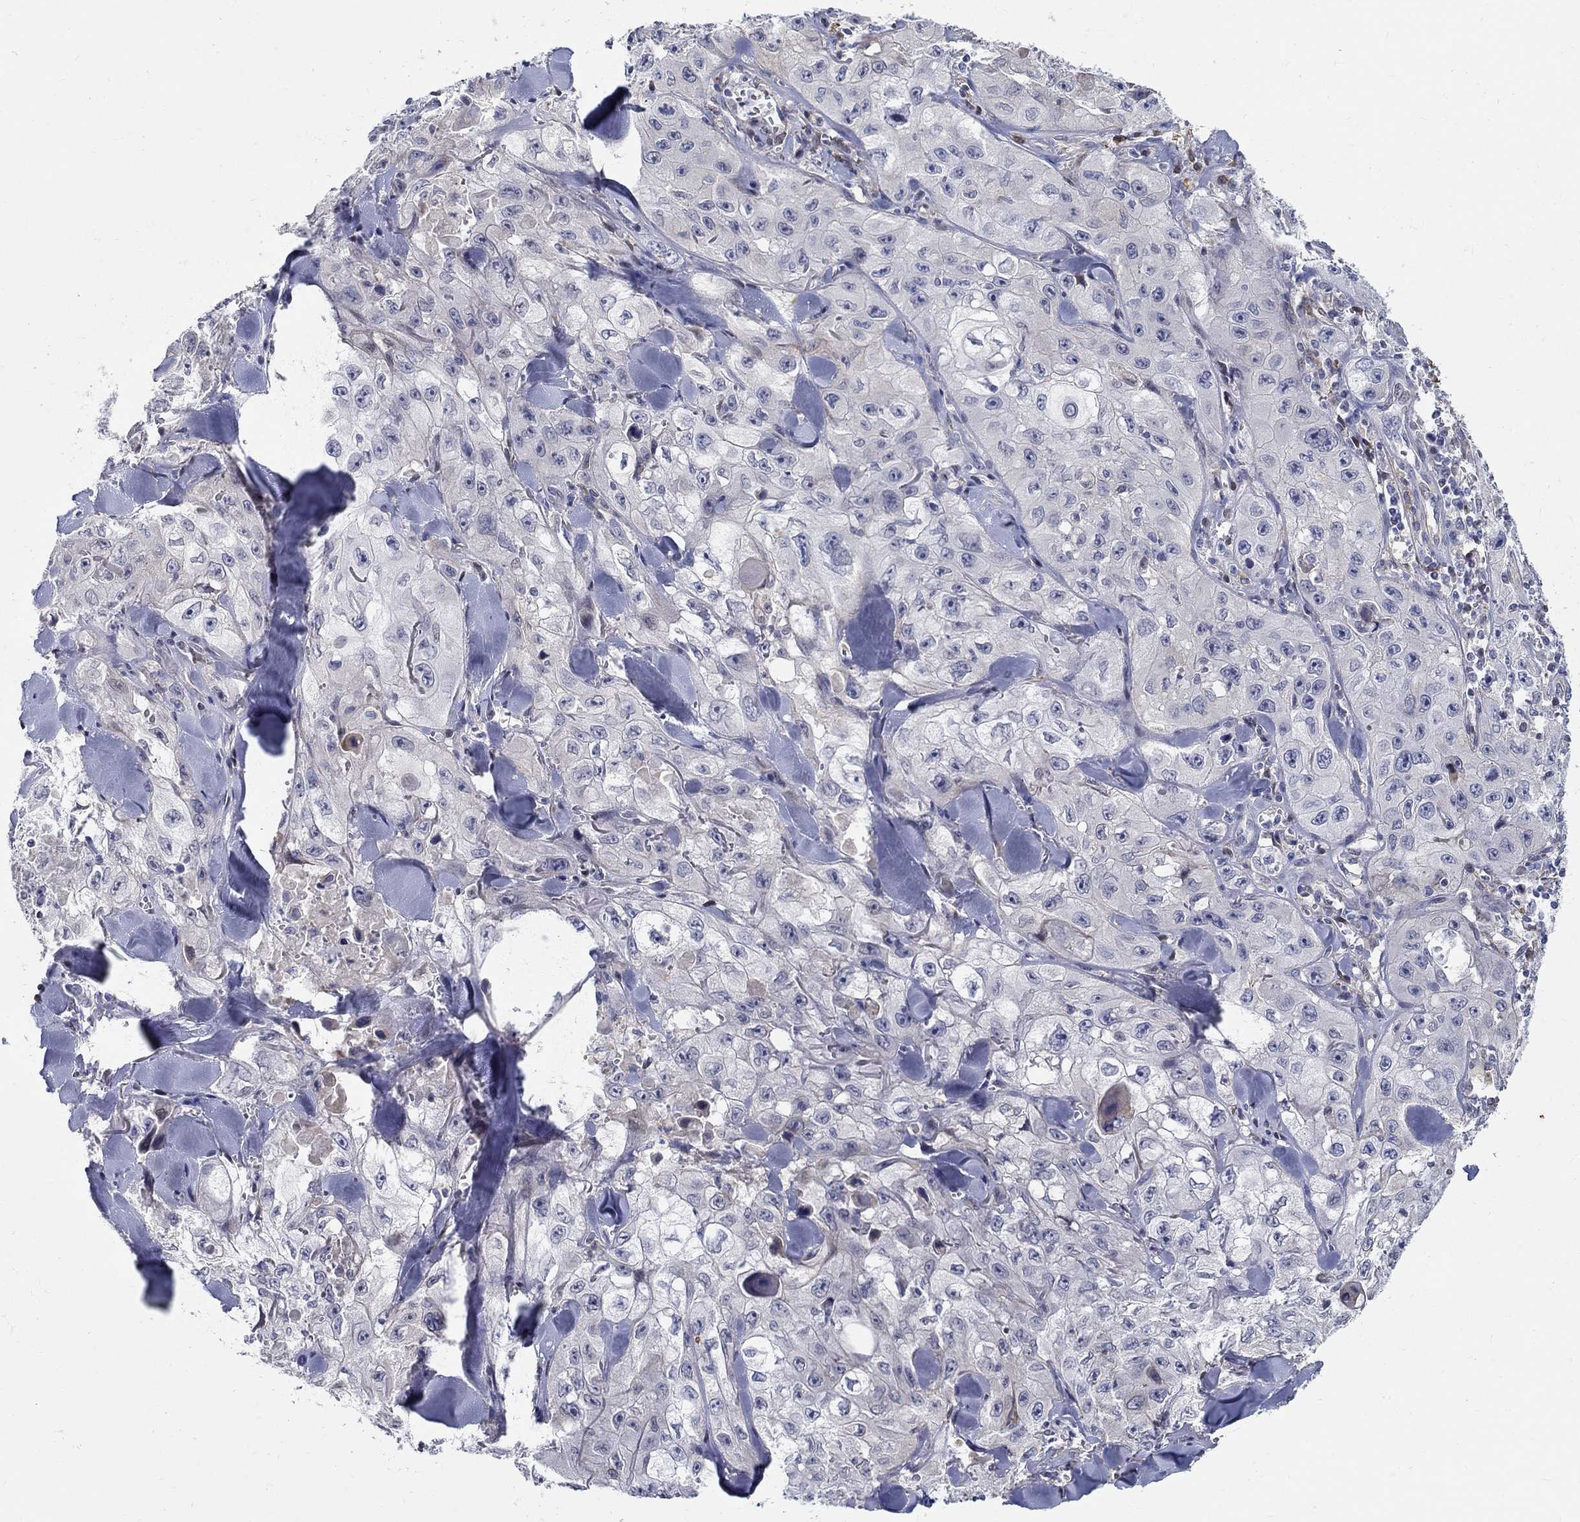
{"staining": {"intensity": "negative", "quantity": "none", "location": "none"}, "tissue": "skin cancer", "cell_type": "Tumor cells", "image_type": "cancer", "snomed": [{"axis": "morphology", "description": "Squamous cell carcinoma, NOS"}, {"axis": "topography", "description": "Skin"}, {"axis": "topography", "description": "Subcutis"}], "caption": "The micrograph shows no staining of tumor cells in skin cancer. (IHC, brightfield microscopy, high magnification).", "gene": "C16orf46", "patient": {"sex": "male", "age": 73}}